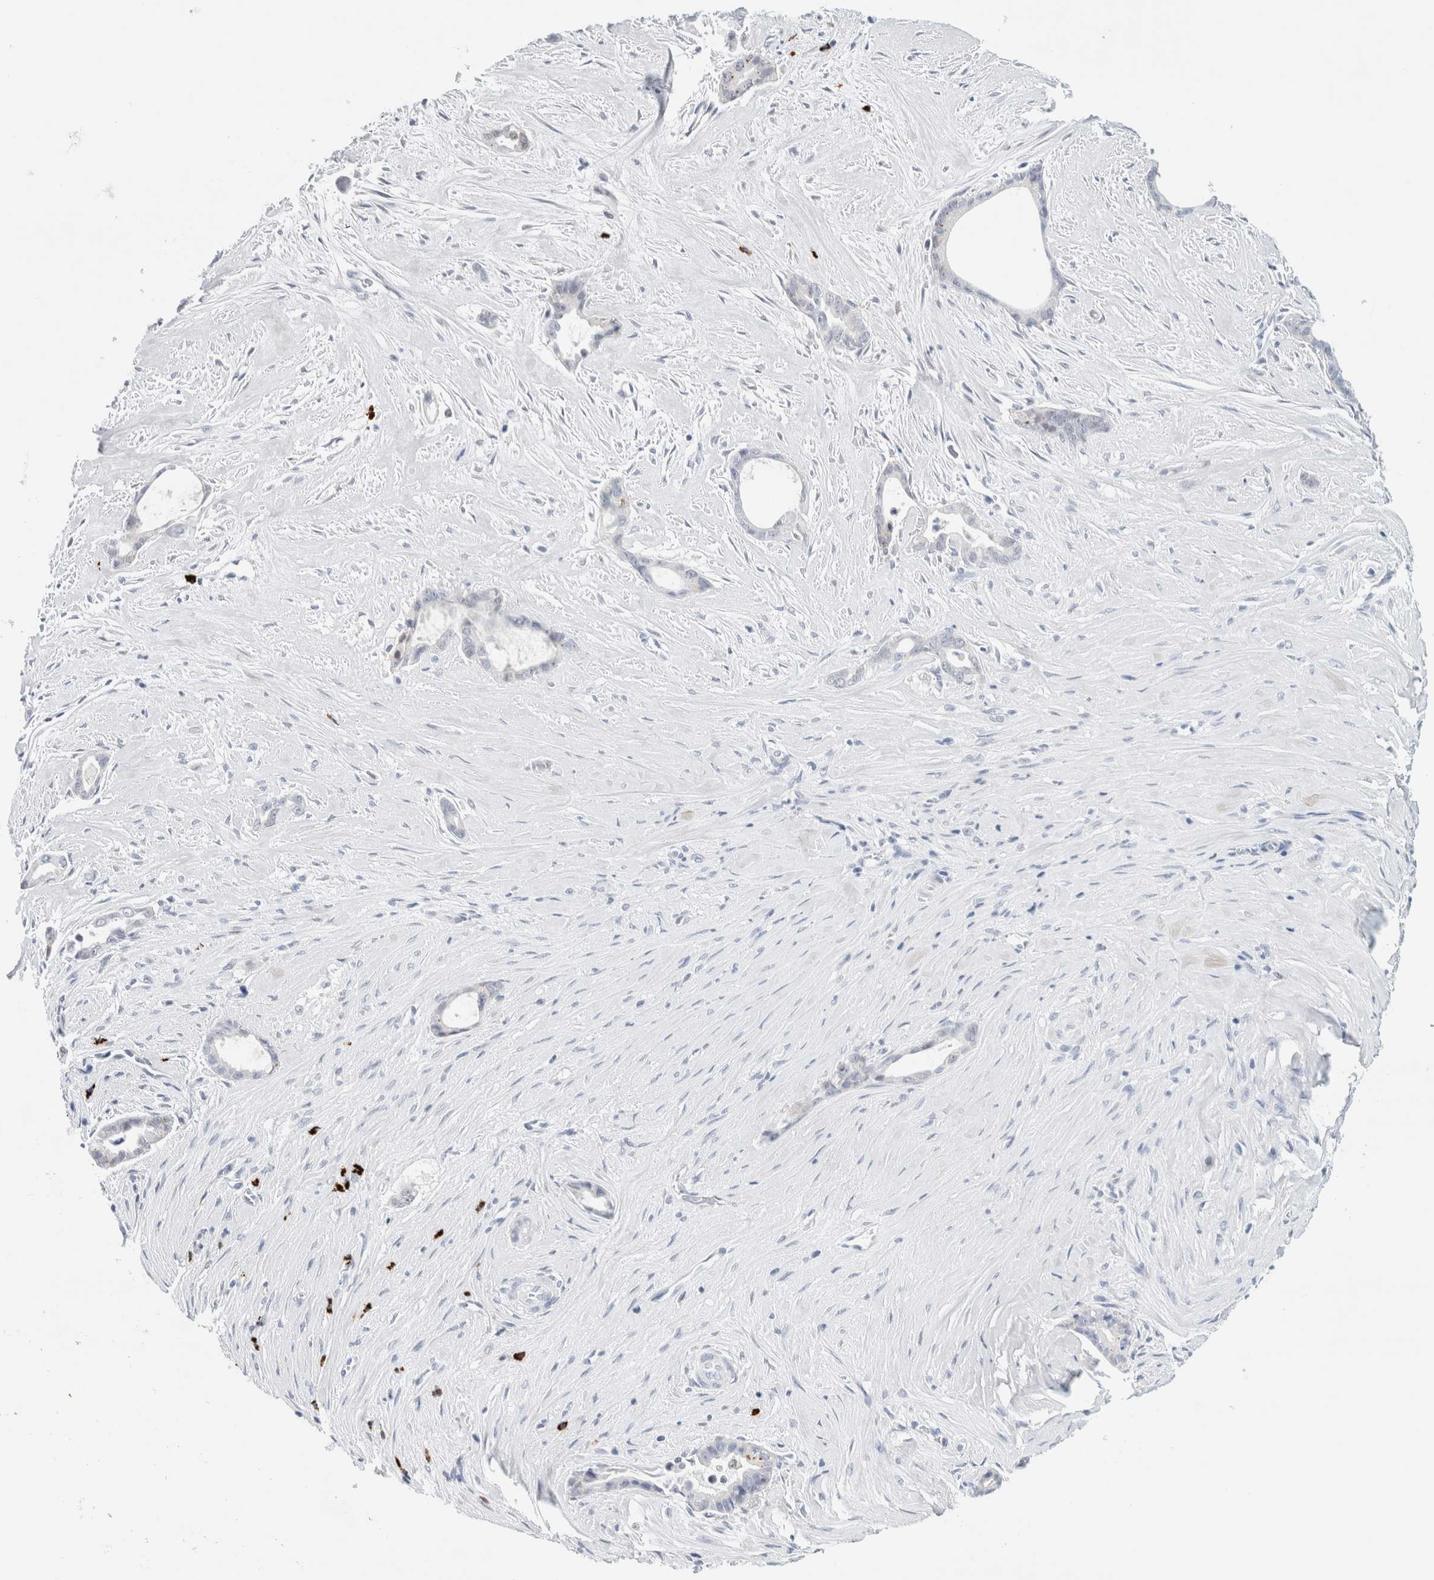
{"staining": {"intensity": "negative", "quantity": "none", "location": "none"}, "tissue": "liver cancer", "cell_type": "Tumor cells", "image_type": "cancer", "snomed": [{"axis": "morphology", "description": "Cholangiocarcinoma"}, {"axis": "topography", "description": "Liver"}], "caption": "This is an immunohistochemistry image of human liver cancer (cholangiocarcinoma). There is no staining in tumor cells.", "gene": "SLC22A12", "patient": {"sex": "female", "age": 55}}